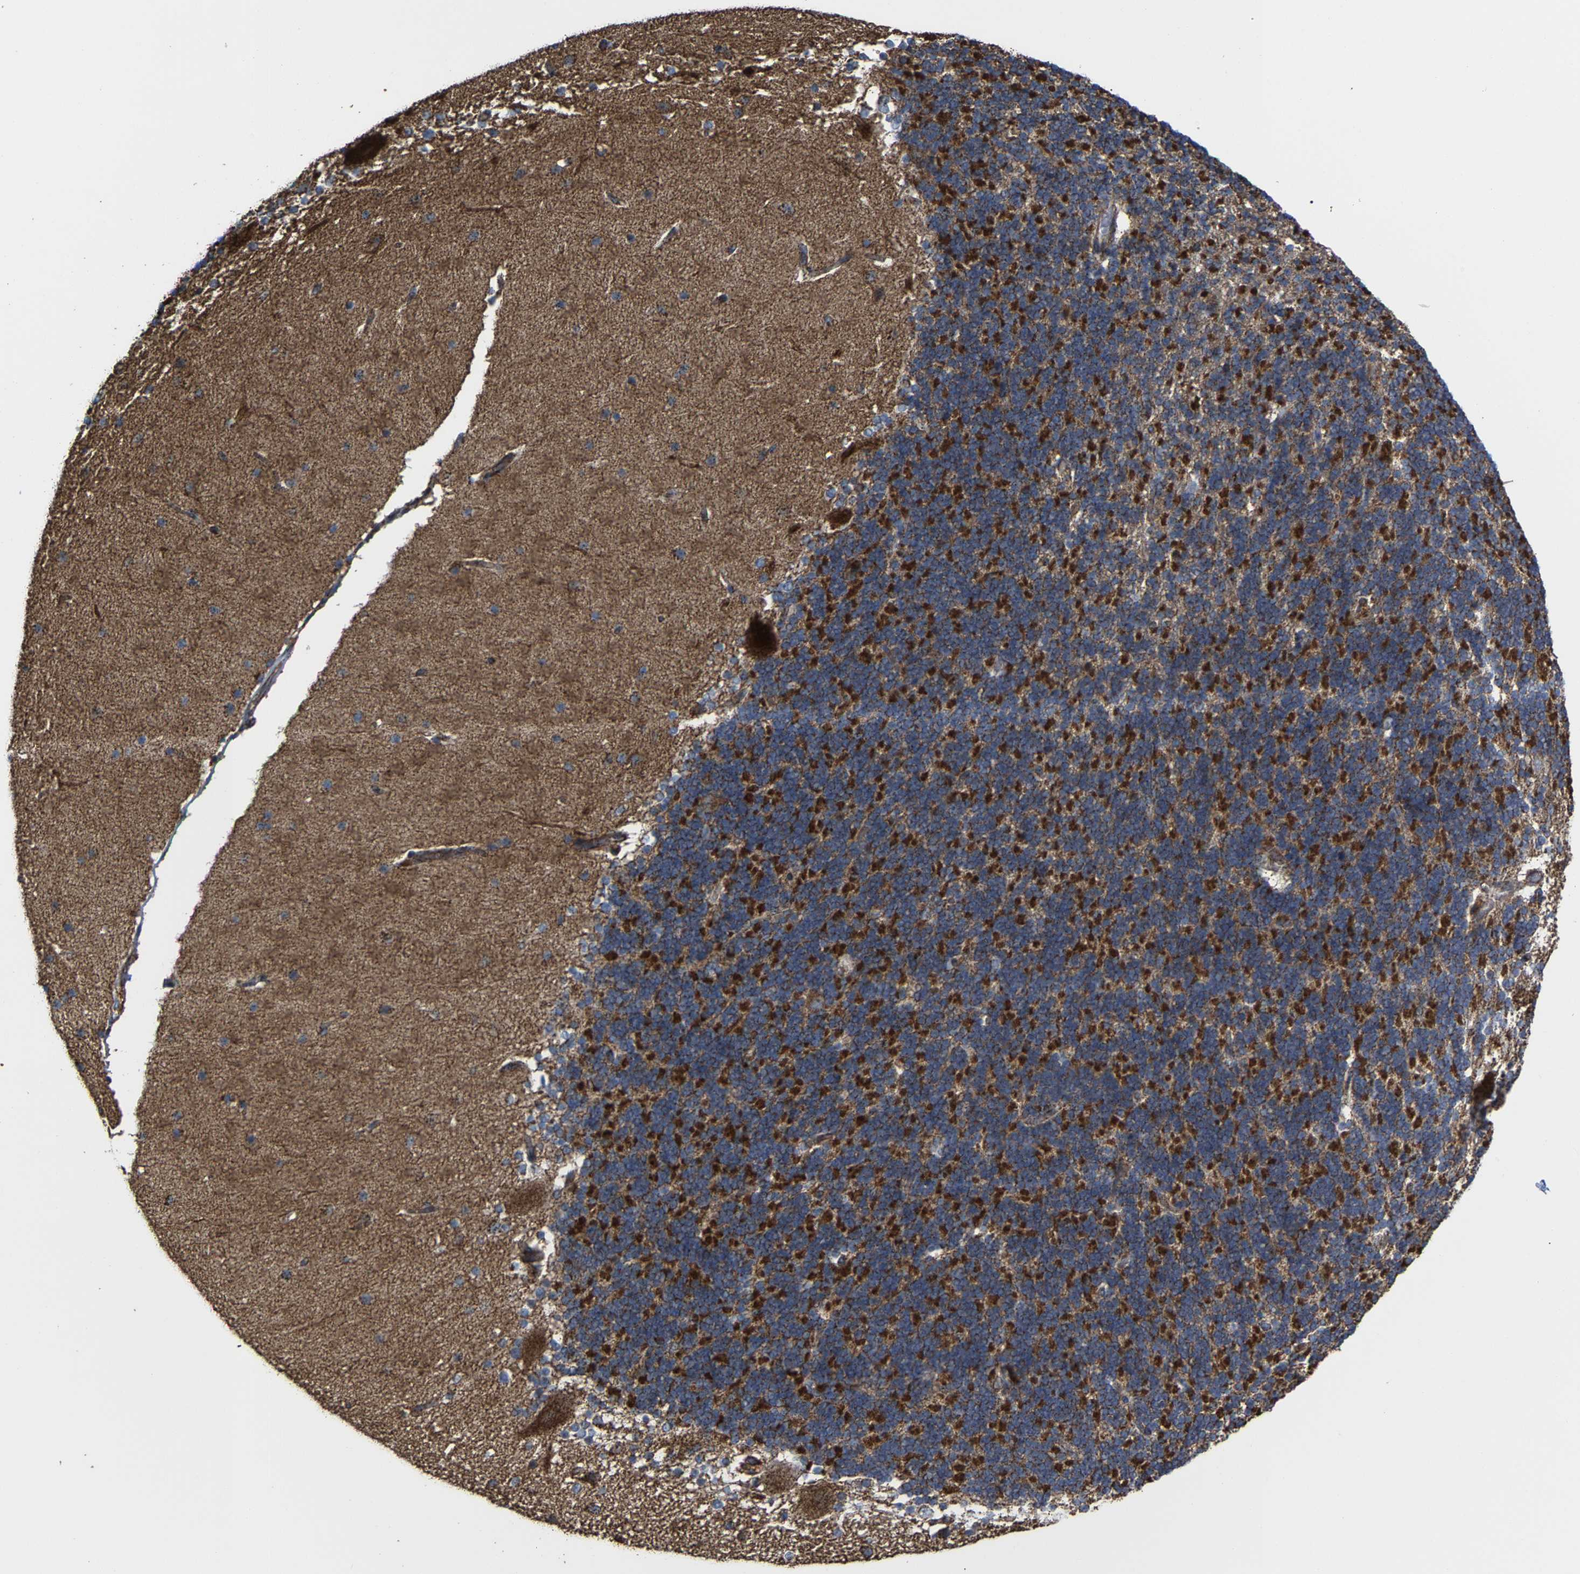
{"staining": {"intensity": "strong", "quantity": ">75%", "location": "cytoplasmic/membranous"}, "tissue": "cerebellum", "cell_type": "Cells in granular layer", "image_type": "normal", "snomed": [{"axis": "morphology", "description": "Normal tissue, NOS"}, {"axis": "topography", "description": "Cerebellum"}], "caption": "Immunohistochemistry (DAB (3,3'-diaminobenzidine)) staining of benign cerebellum displays strong cytoplasmic/membranous protein positivity in about >75% of cells in granular layer.", "gene": "NDUFV3", "patient": {"sex": "female", "age": 19}}